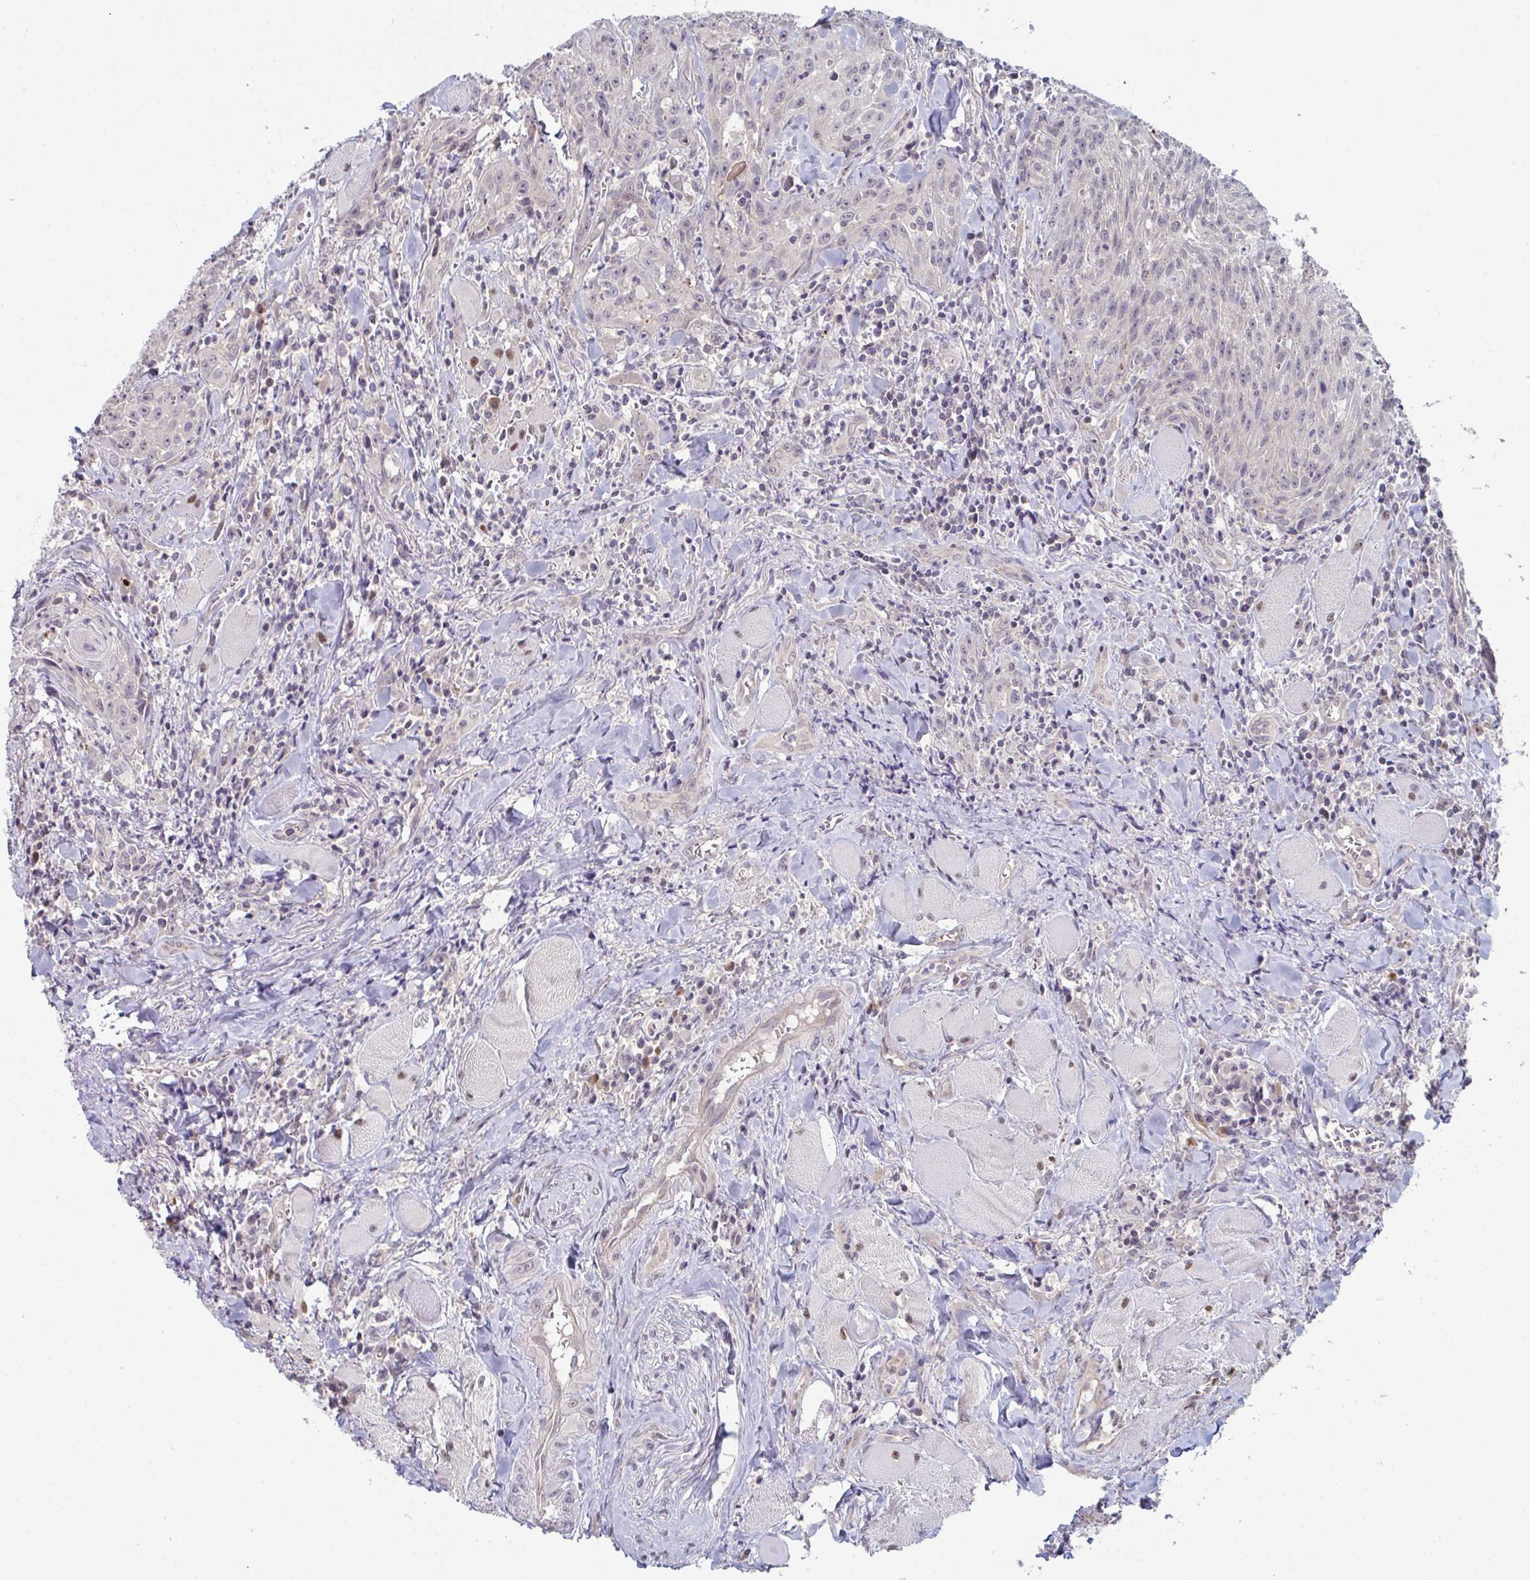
{"staining": {"intensity": "negative", "quantity": "none", "location": "none"}, "tissue": "head and neck cancer", "cell_type": "Tumor cells", "image_type": "cancer", "snomed": [{"axis": "morphology", "description": "Normal tissue, NOS"}, {"axis": "morphology", "description": "Squamous cell carcinoma, NOS"}, {"axis": "topography", "description": "Oral tissue"}, {"axis": "topography", "description": "Head-Neck"}], "caption": "Immunohistochemical staining of human squamous cell carcinoma (head and neck) shows no significant positivity in tumor cells.", "gene": "ZNF214", "patient": {"sex": "female", "age": 70}}